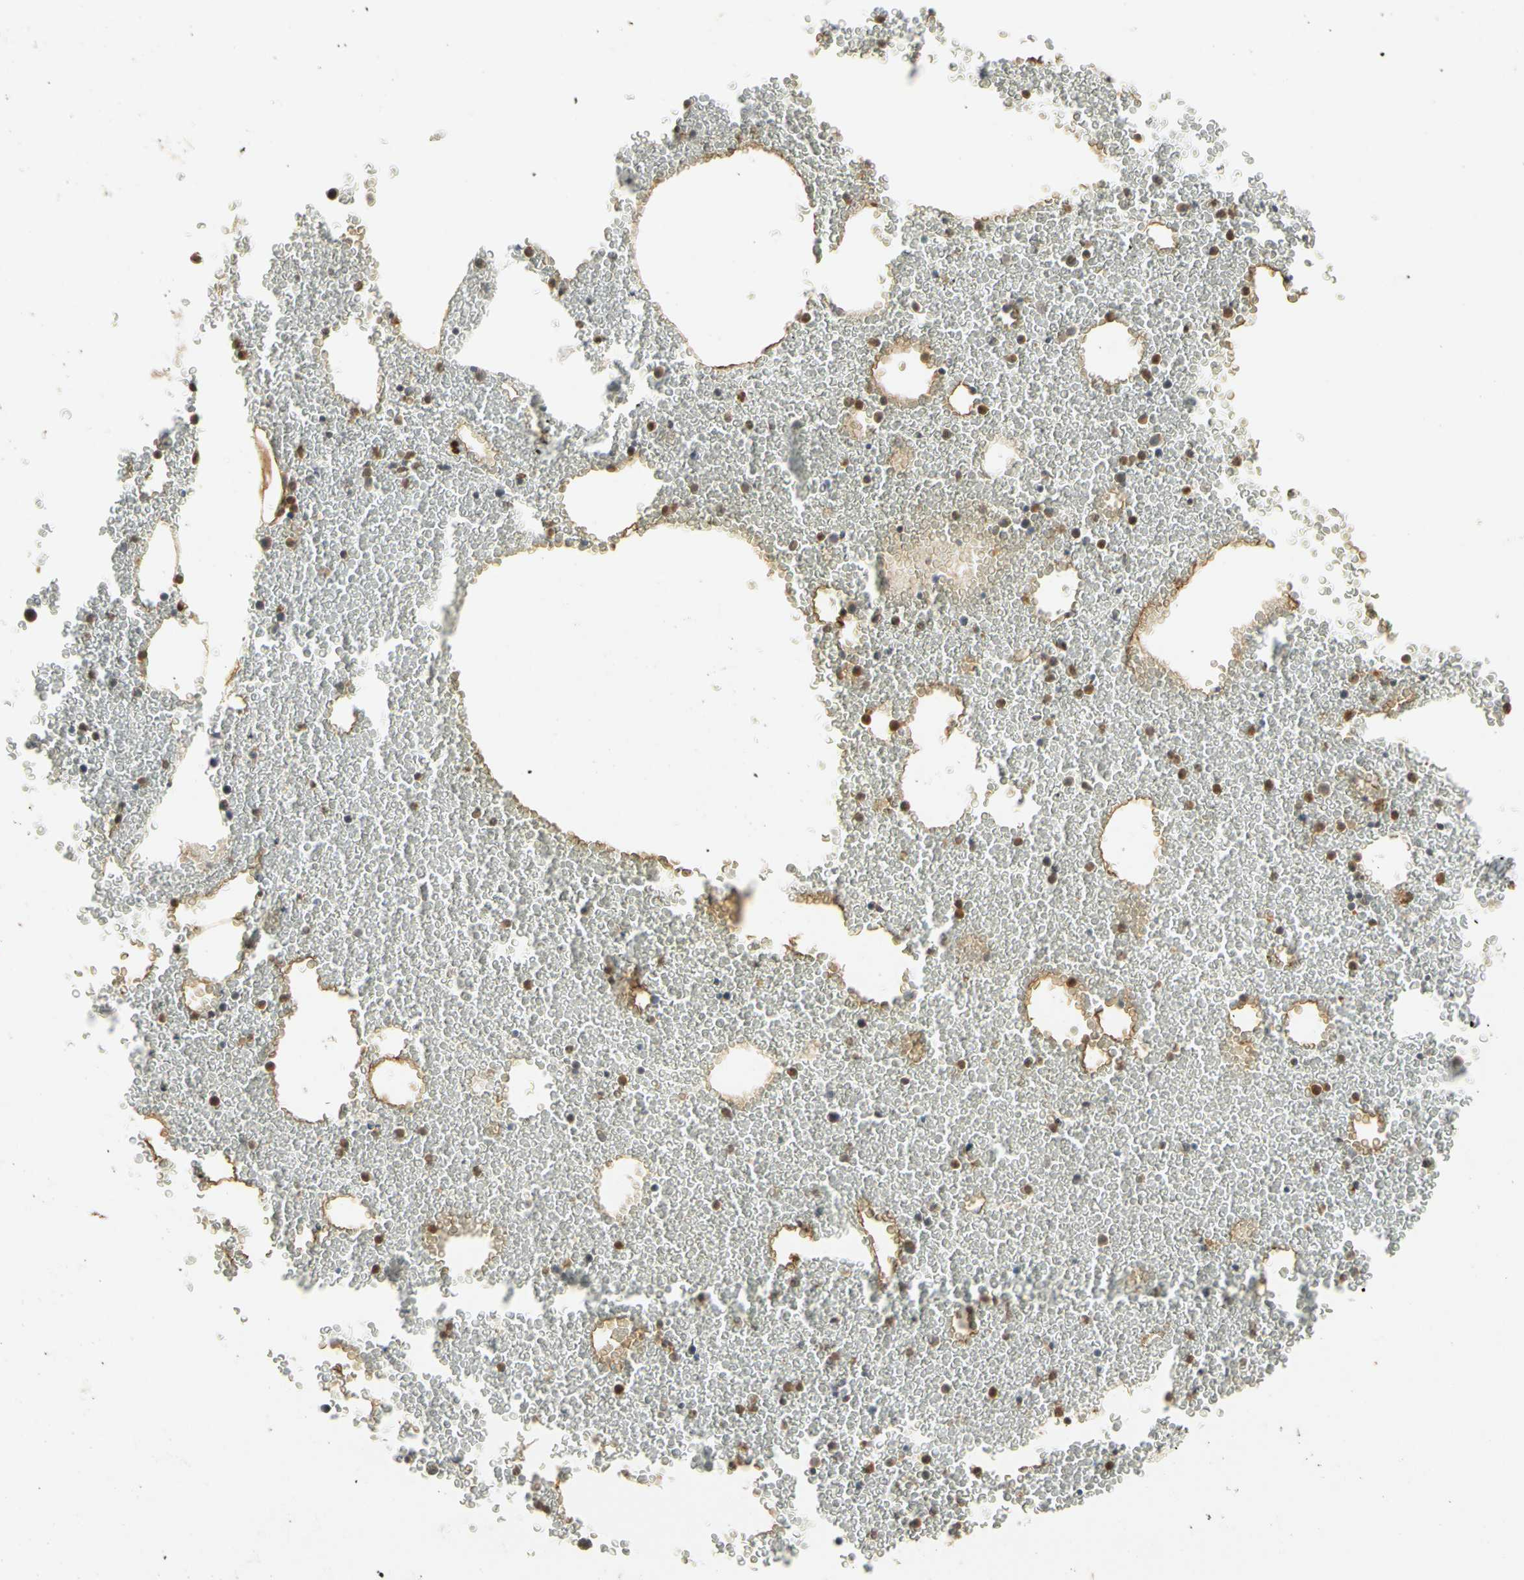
{"staining": {"intensity": "moderate", "quantity": ">75%", "location": "nuclear"}, "tissue": "bone marrow", "cell_type": "Hematopoietic cells", "image_type": "normal", "snomed": [{"axis": "morphology", "description": "Normal tissue, NOS"}, {"axis": "morphology", "description": "Inflammation, NOS"}, {"axis": "topography", "description": "Bone marrow"}], "caption": "IHC photomicrograph of benign bone marrow: human bone marrow stained using immunohistochemistry (IHC) shows medium levels of moderate protein expression localized specifically in the nuclear of hematopoietic cells, appearing as a nuclear brown color.", "gene": "FNDC3B", "patient": {"sex": "male", "age": 74}}